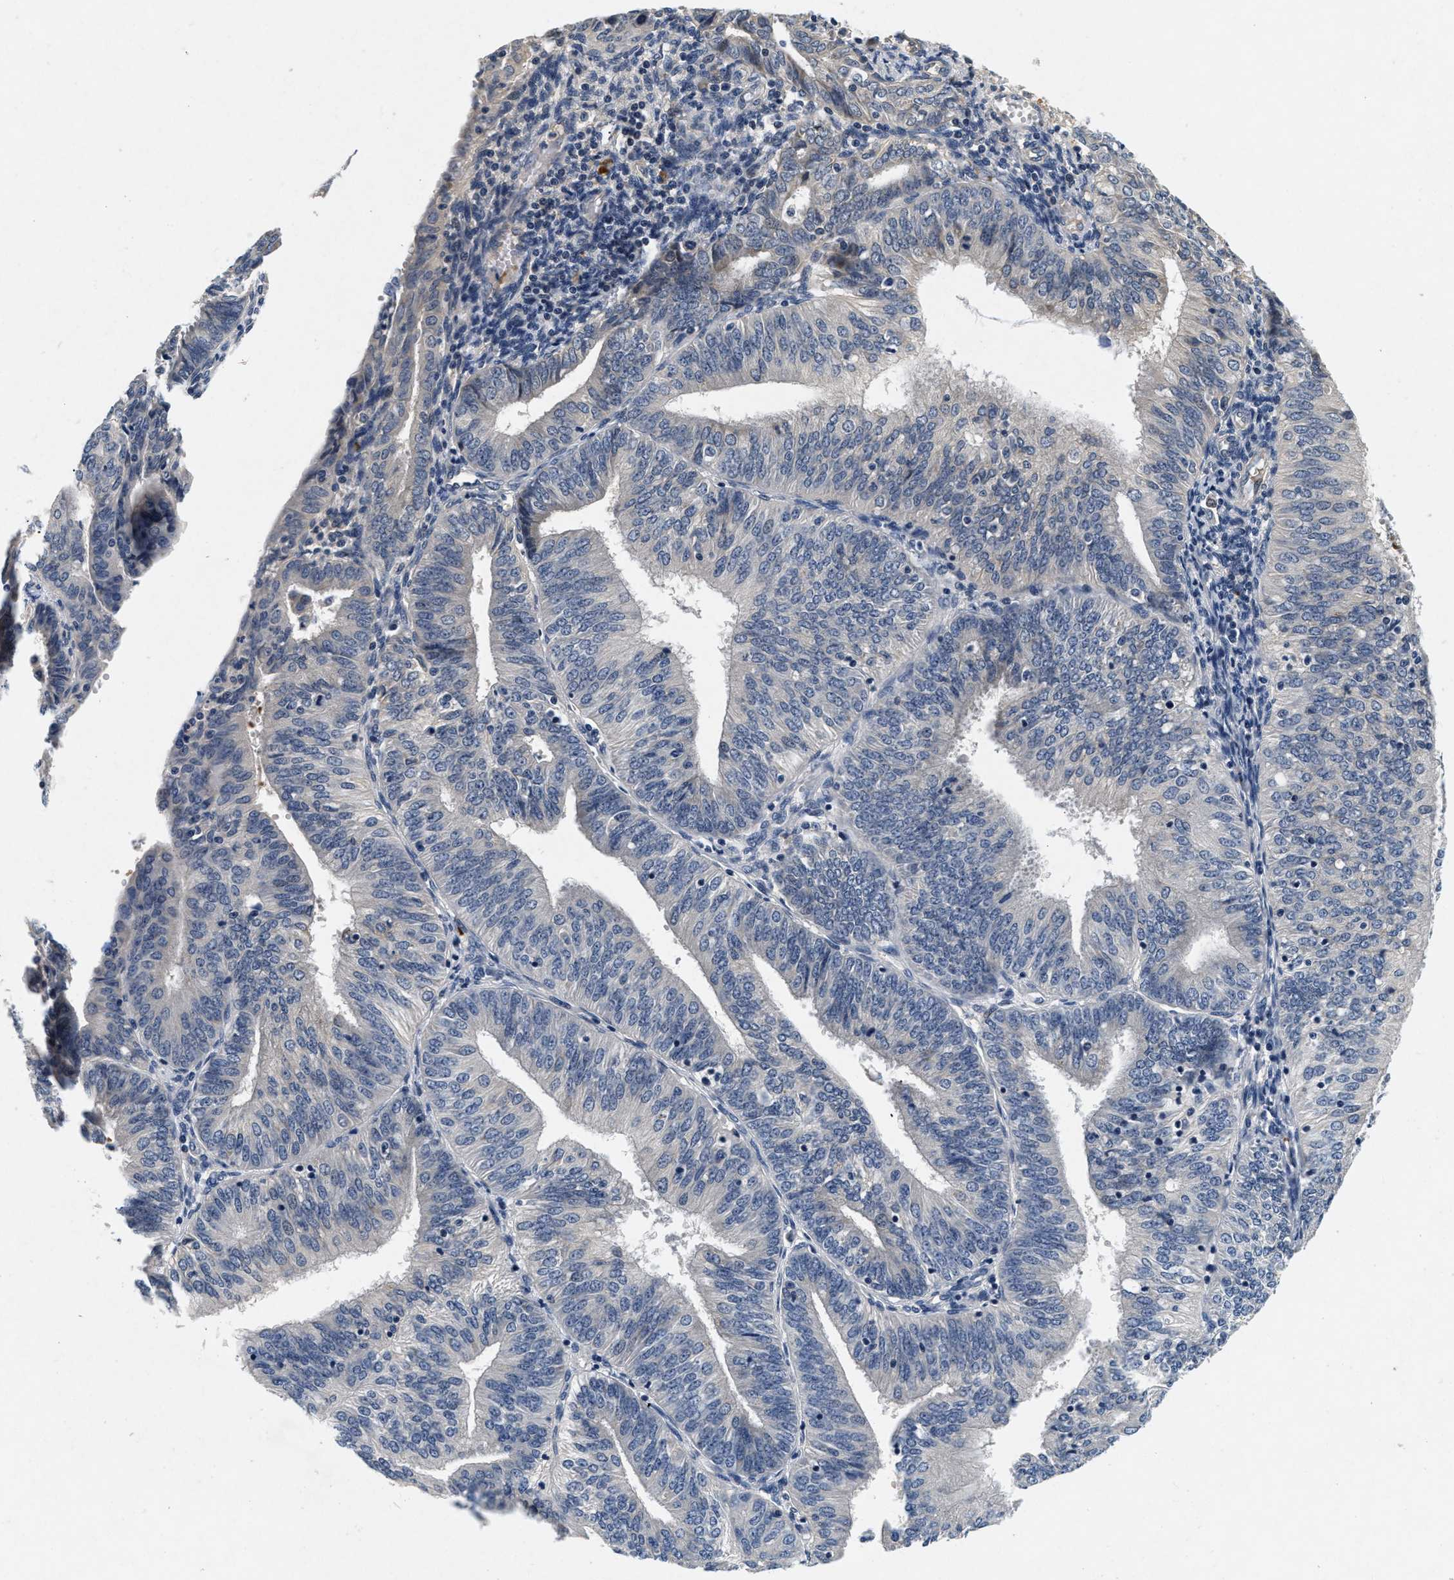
{"staining": {"intensity": "negative", "quantity": "none", "location": "none"}, "tissue": "endometrial cancer", "cell_type": "Tumor cells", "image_type": "cancer", "snomed": [{"axis": "morphology", "description": "Adenocarcinoma, NOS"}, {"axis": "topography", "description": "Endometrium"}], "caption": "Immunohistochemistry (IHC) of human endometrial cancer (adenocarcinoma) demonstrates no staining in tumor cells.", "gene": "PDP1", "patient": {"sex": "female", "age": 58}}